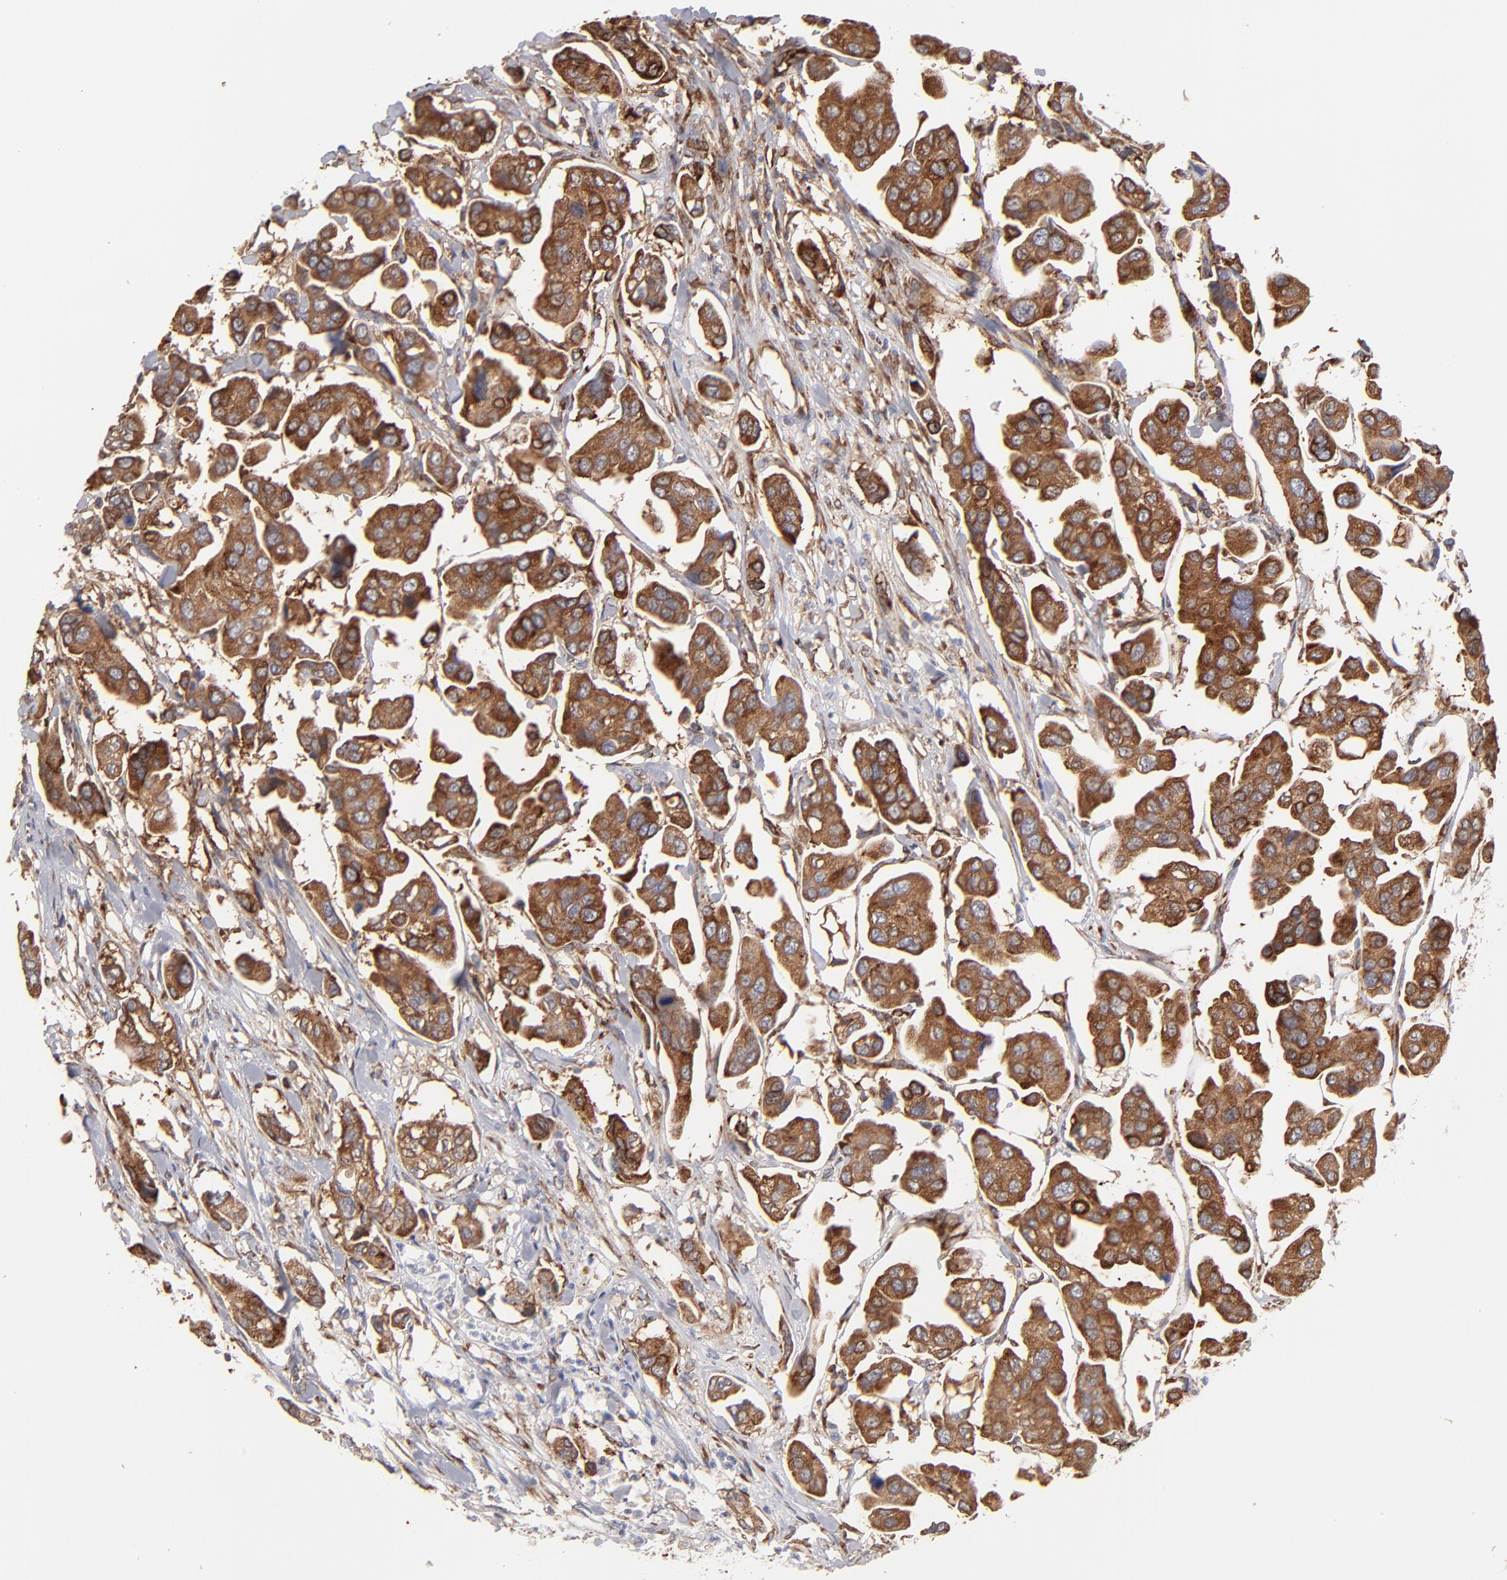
{"staining": {"intensity": "strong", "quantity": ">75%", "location": "cytoplasmic/membranous"}, "tissue": "urothelial cancer", "cell_type": "Tumor cells", "image_type": "cancer", "snomed": [{"axis": "morphology", "description": "Adenocarcinoma, NOS"}, {"axis": "topography", "description": "Urinary bladder"}], "caption": "High-magnification brightfield microscopy of adenocarcinoma stained with DAB (brown) and counterstained with hematoxylin (blue). tumor cells exhibit strong cytoplasmic/membranous expression is seen in about>75% of cells. (DAB IHC with brightfield microscopy, high magnification).", "gene": "KTN1", "patient": {"sex": "male", "age": 61}}